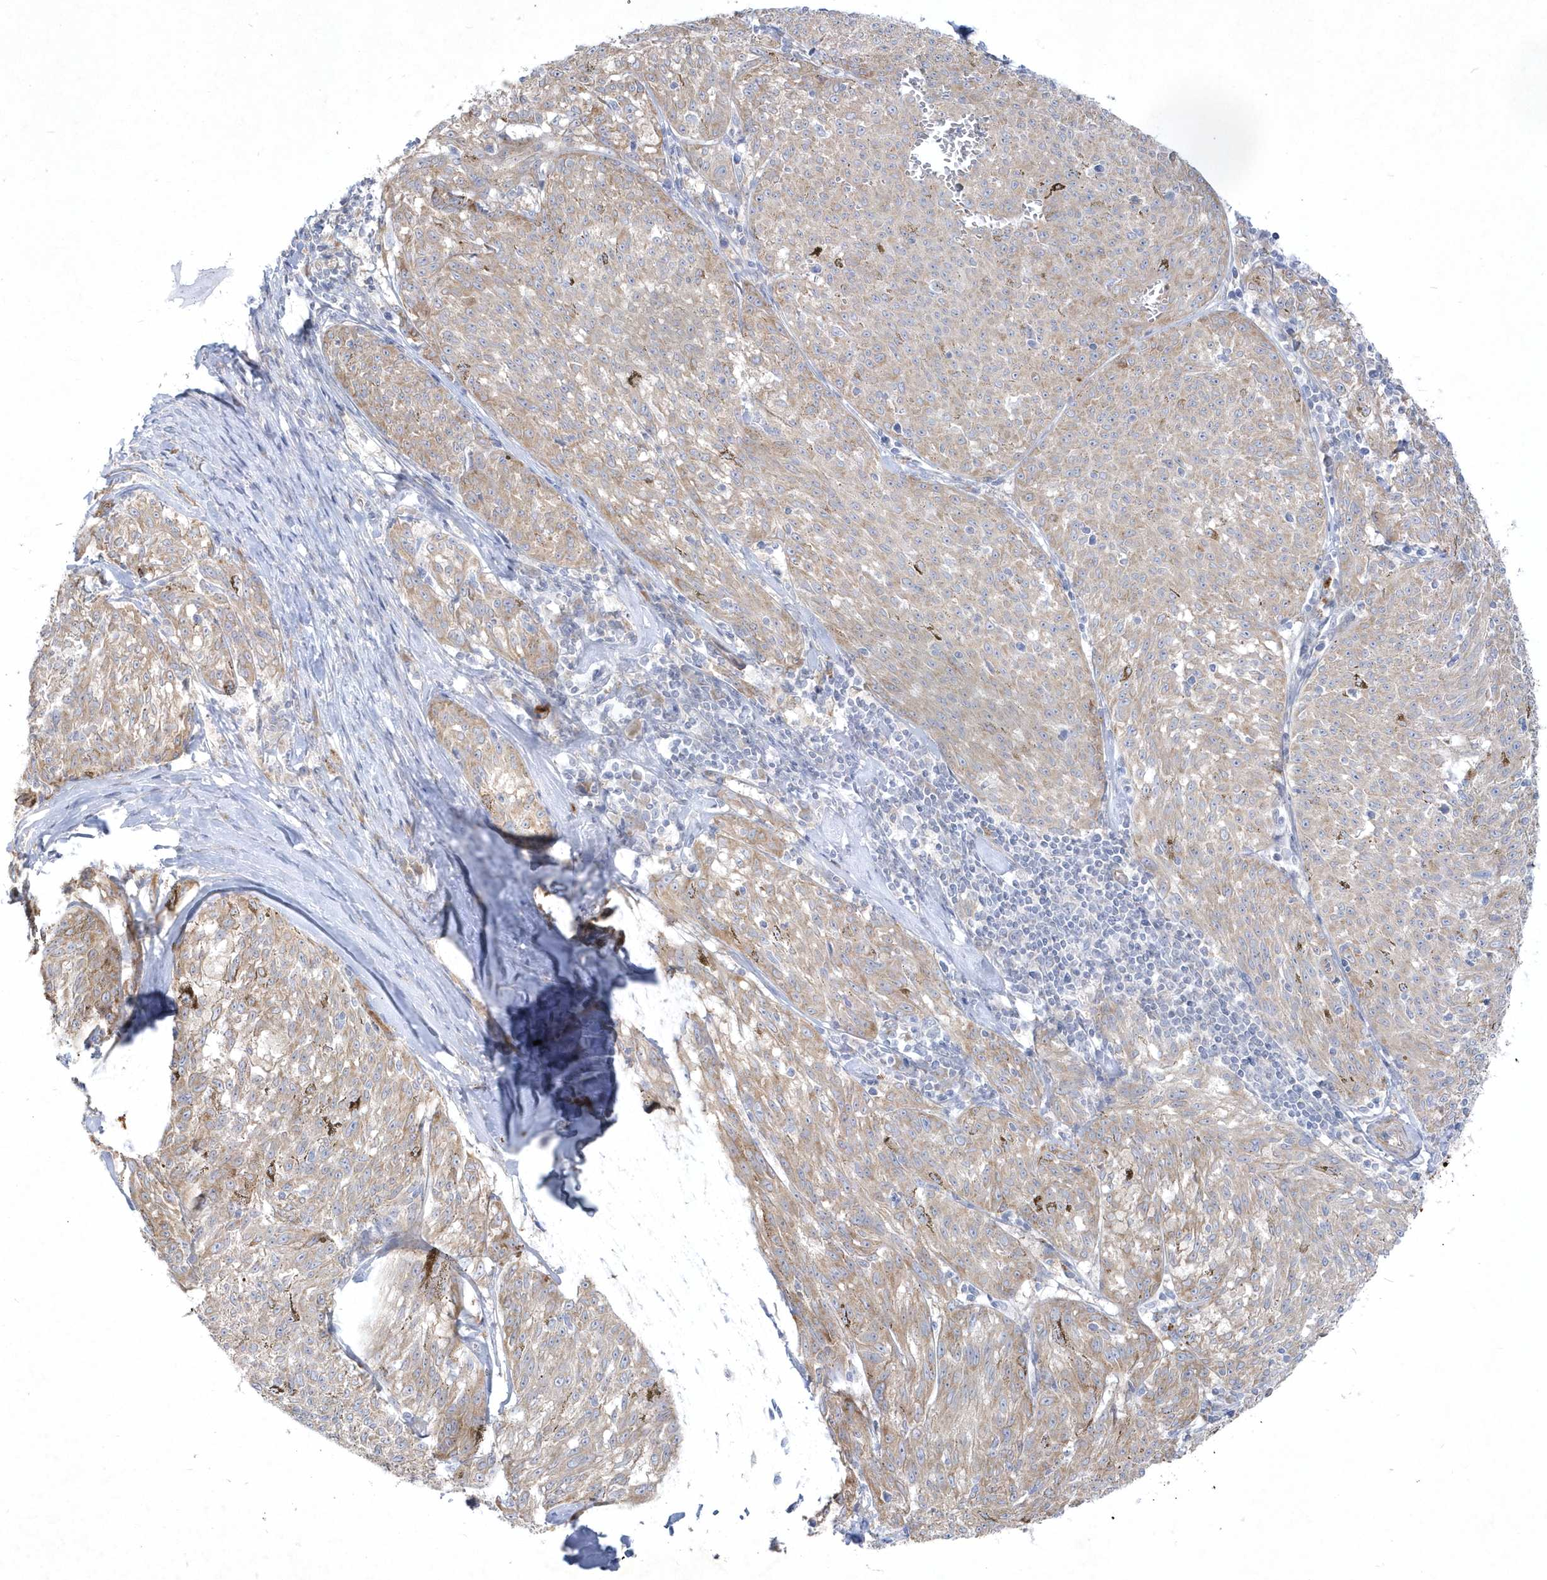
{"staining": {"intensity": "weak", "quantity": ">75%", "location": "cytoplasmic/membranous"}, "tissue": "melanoma", "cell_type": "Tumor cells", "image_type": "cancer", "snomed": [{"axis": "morphology", "description": "Malignant melanoma, NOS"}, {"axis": "topography", "description": "Skin"}], "caption": "A micrograph of human melanoma stained for a protein shows weak cytoplasmic/membranous brown staining in tumor cells.", "gene": "LARS1", "patient": {"sex": "female", "age": 72}}